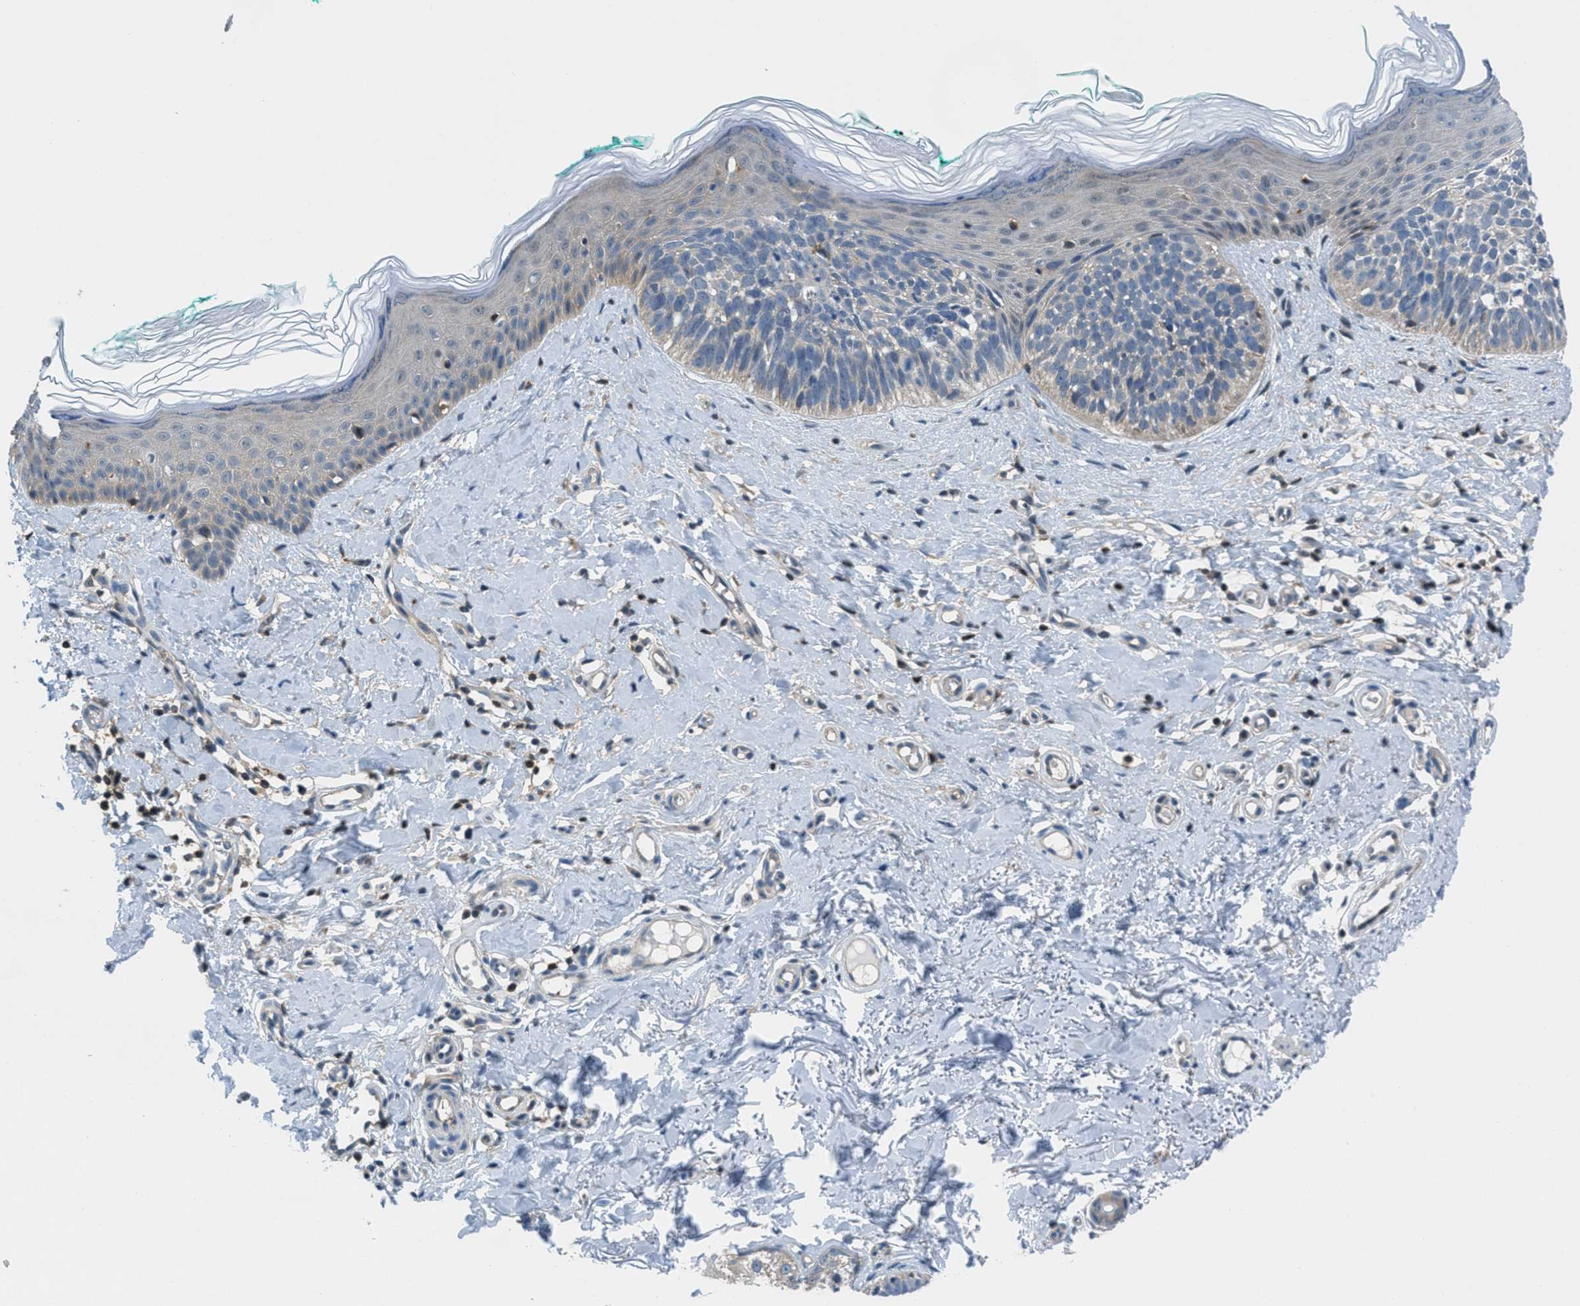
{"staining": {"intensity": "negative", "quantity": "none", "location": "none"}, "tissue": "skin cancer", "cell_type": "Tumor cells", "image_type": "cancer", "snomed": [{"axis": "morphology", "description": "Basal cell carcinoma"}, {"axis": "topography", "description": "Skin"}], "caption": "Tumor cells show no significant protein expression in basal cell carcinoma (skin).", "gene": "PIP5K1C", "patient": {"sex": "male", "age": 48}}